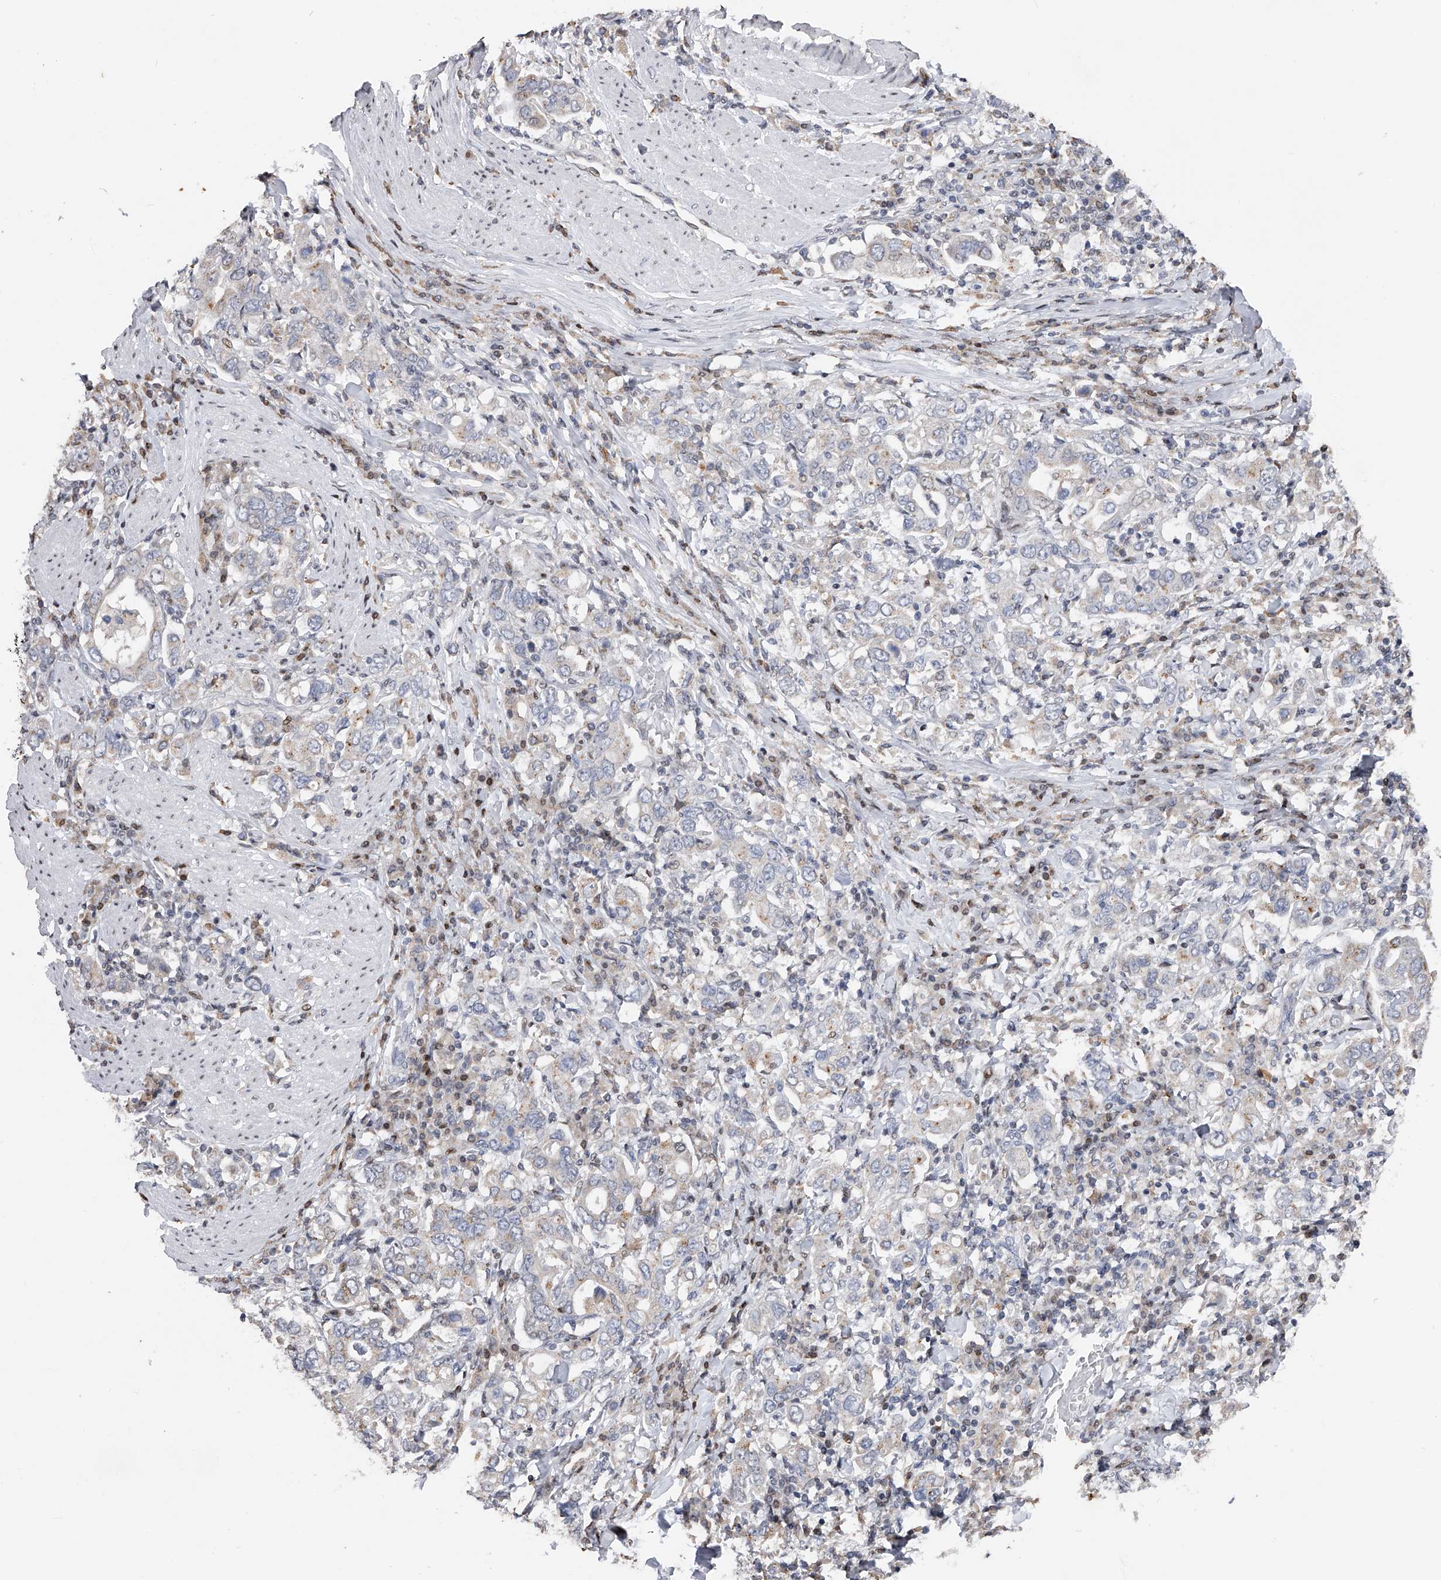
{"staining": {"intensity": "negative", "quantity": "none", "location": "none"}, "tissue": "stomach cancer", "cell_type": "Tumor cells", "image_type": "cancer", "snomed": [{"axis": "morphology", "description": "Adenocarcinoma, NOS"}, {"axis": "topography", "description": "Stomach, upper"}], "caption": "Human stomach cancer stained for a protein using immunohistochemistry (IHC) exhibits no positivity in tumor cells.", "gene": "RWDD2A", "patient": {"sex": "male", "age": 62}}